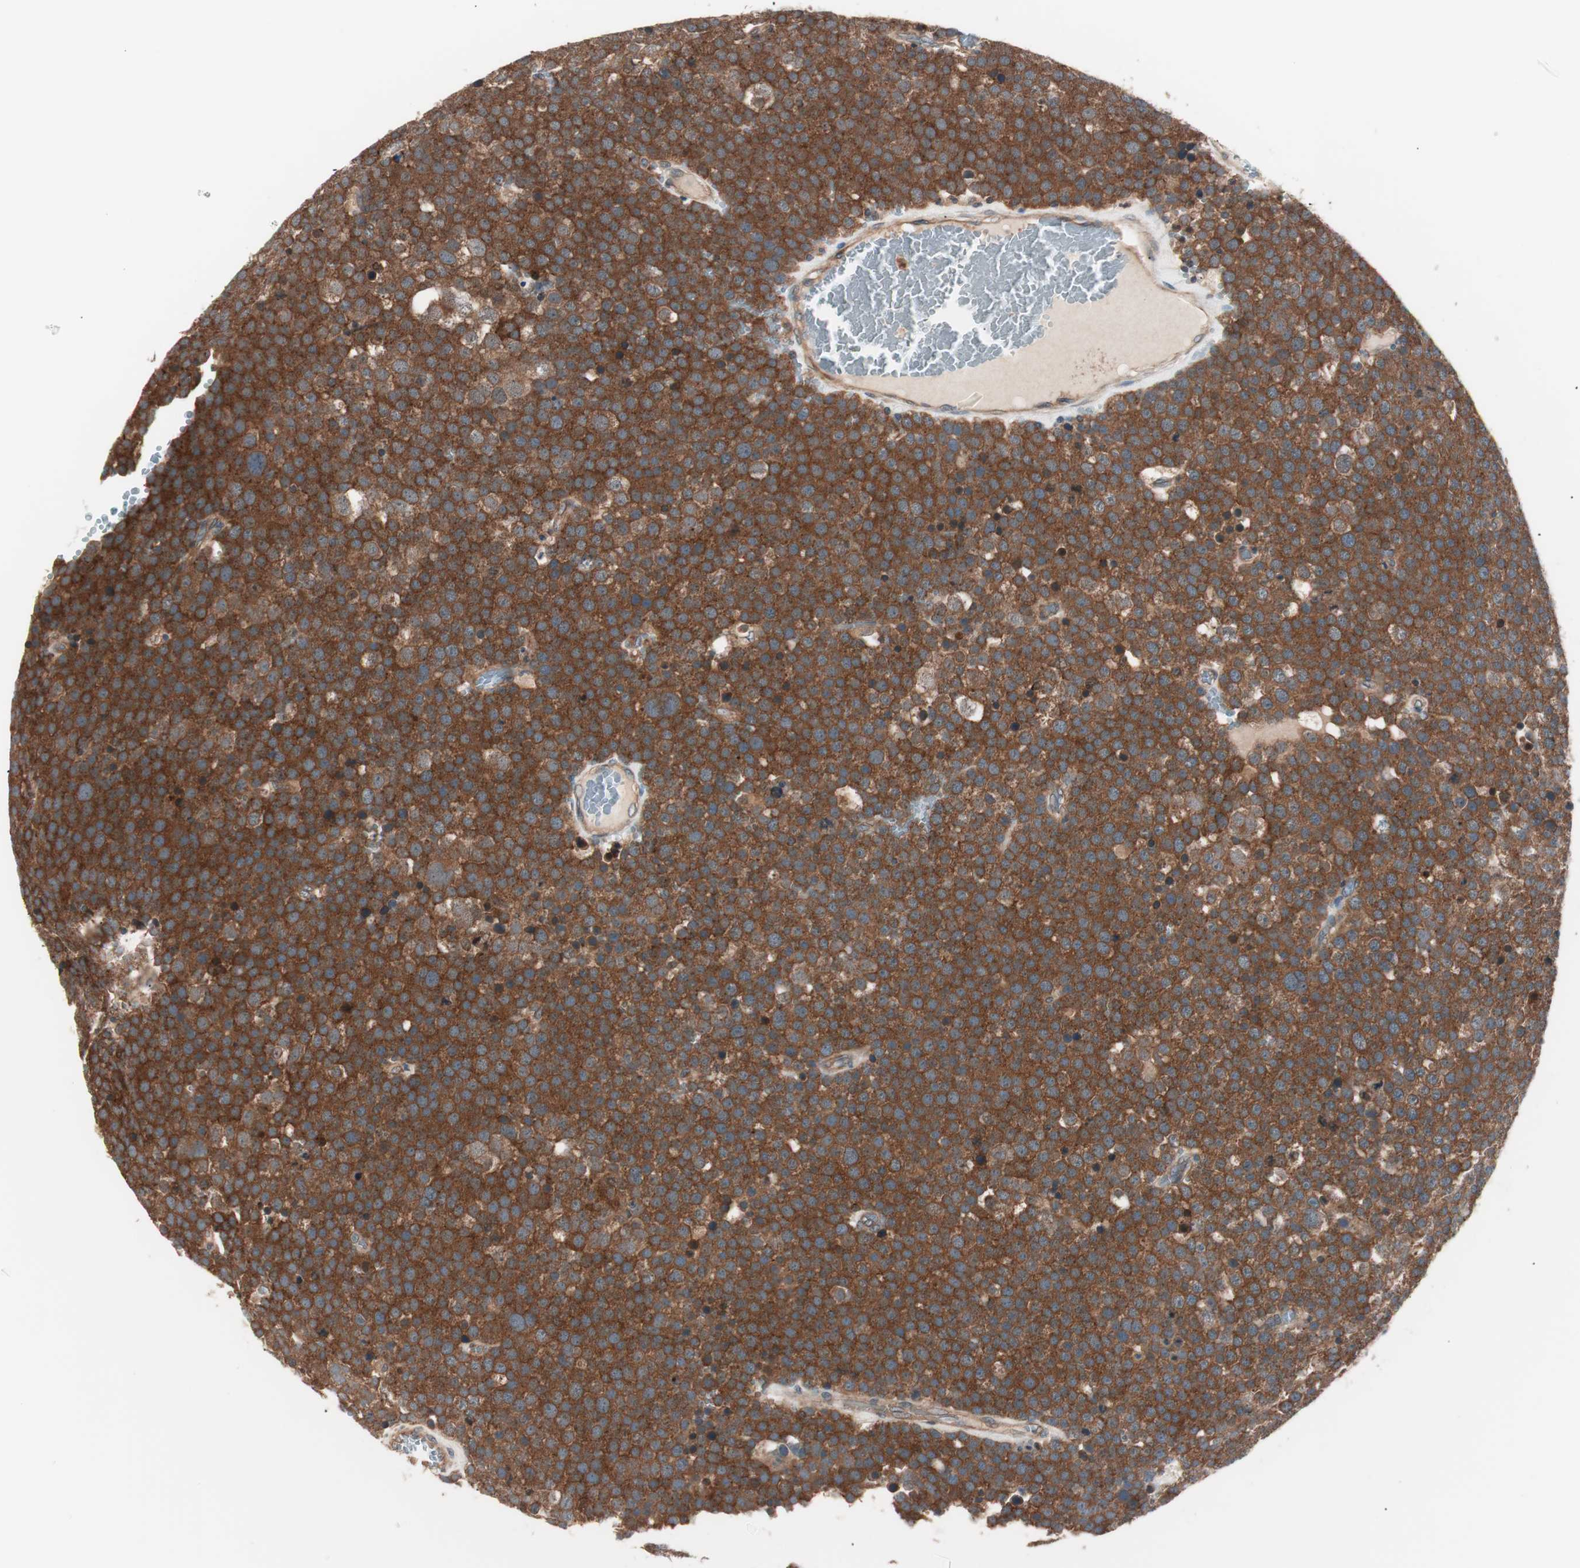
{"staining": {"intensity": "strong", "quantity": ">75%", "location": "cytoplasmic/membranous"}, "tissue": "testis cancer", "cell_type": "Tumor cells", "image_type": "cancer", "snomed": [{"axis": "morphology", "description": "Seminoma, NOS"}, {"axis": "topography", "description": "Testis"}], "caption": "IHC micrograph of neoplastic tissue: human testis cancer (seminoma) stained using immunohistochemistry displays high levels of strong protein expression localized specifically in the cytoplasmic/membranous of tumor cells, appearing as a cytoplasmic/membranous brown color.", "gene": "TSG101", "patient": {"sex": "male", "age": 71}}